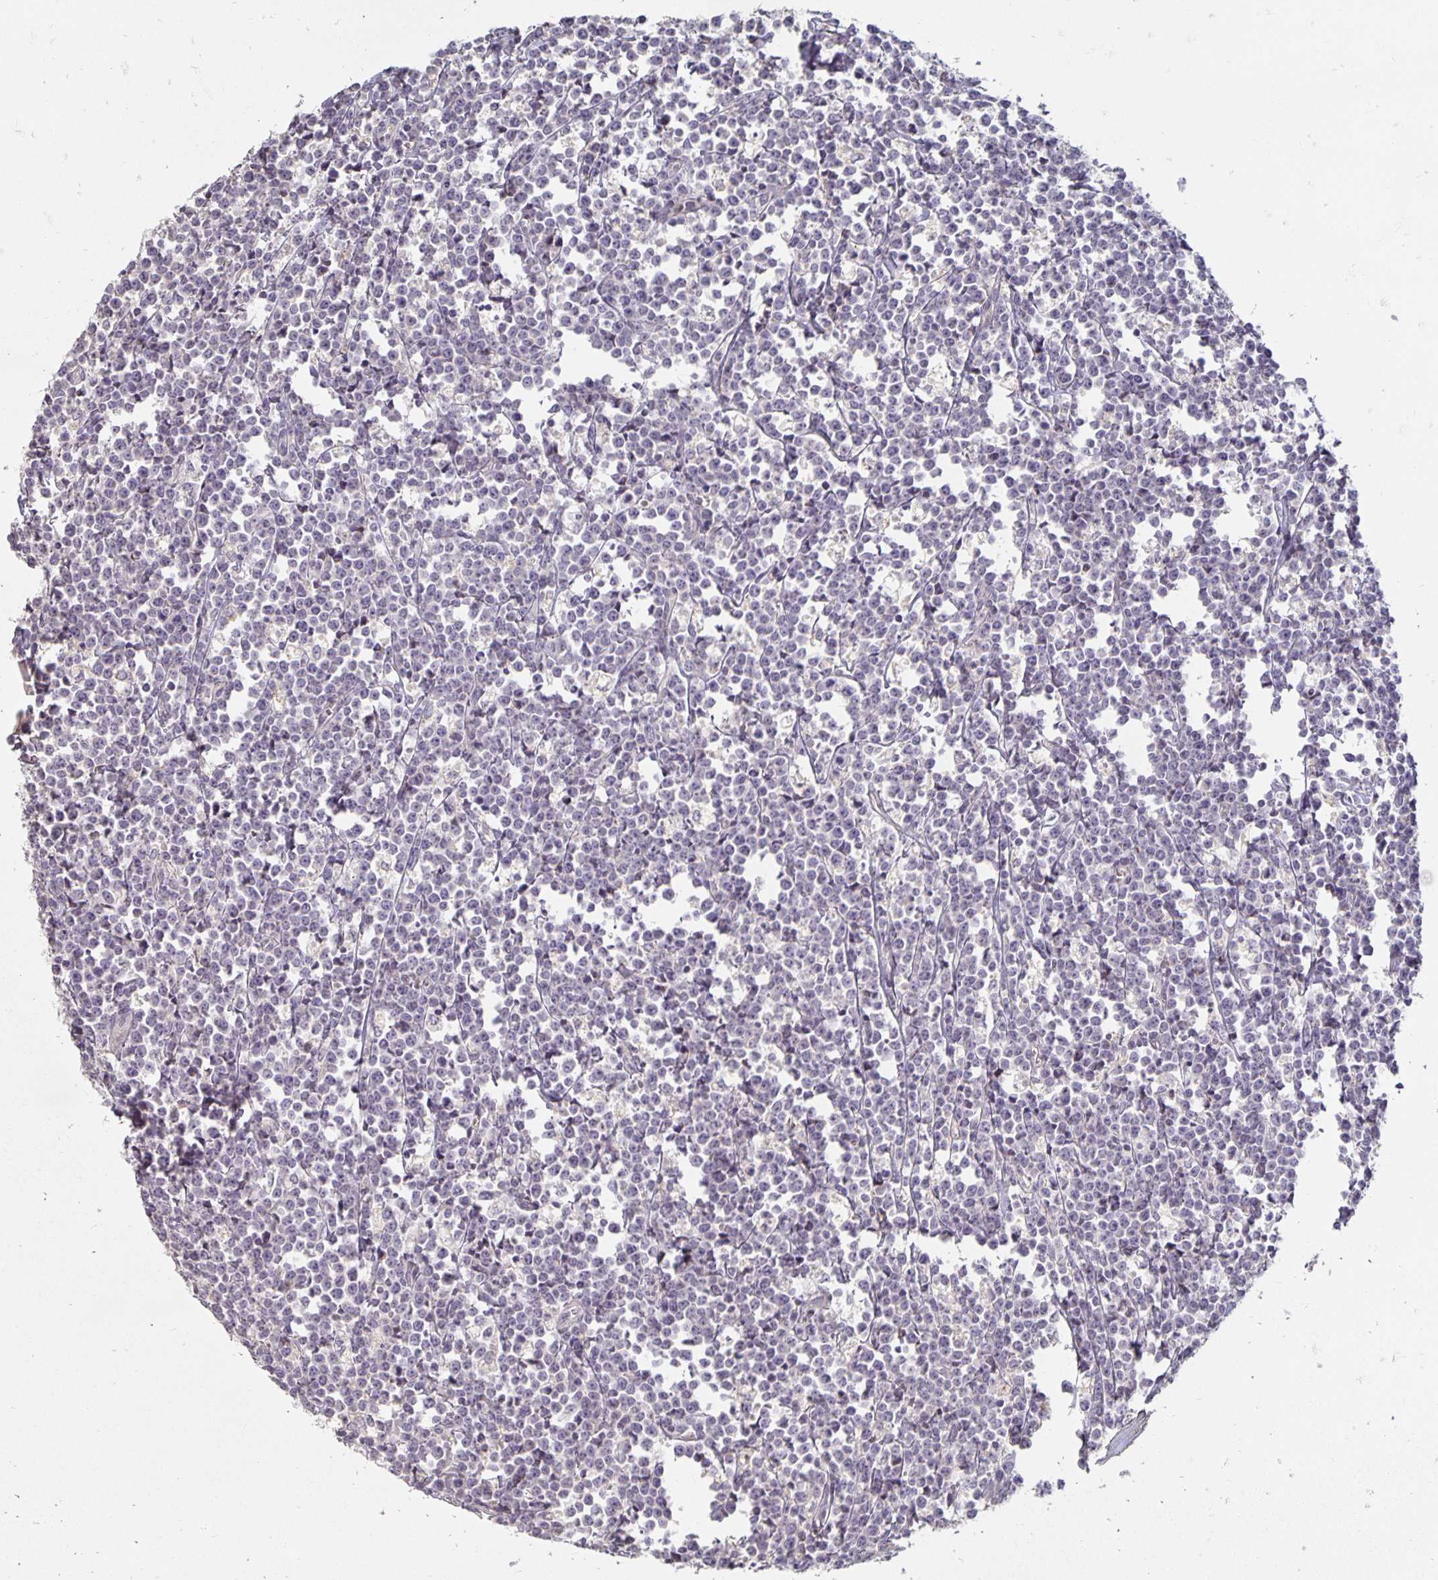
{"staining": {"intensity": "negative", "quantity": "none", "location": "none"}, "tissue": "lymphoma", "cell_type": "Tumor cells", "image_type": "cancer", "snomed": [{"axis": "morphology", "description": "Malignant lymphoma, non-Hodgkin's type, High grade"}, {"axis": "topography", "description": "Small intestine"}], "caption": "DAB (3,3'-diaminobenzidine) immunohistochemical staining of lymphoma reveals no significant expression in tumor cells.", "gene": "CST6", "patient": {"sex": "female", "age": 56}}